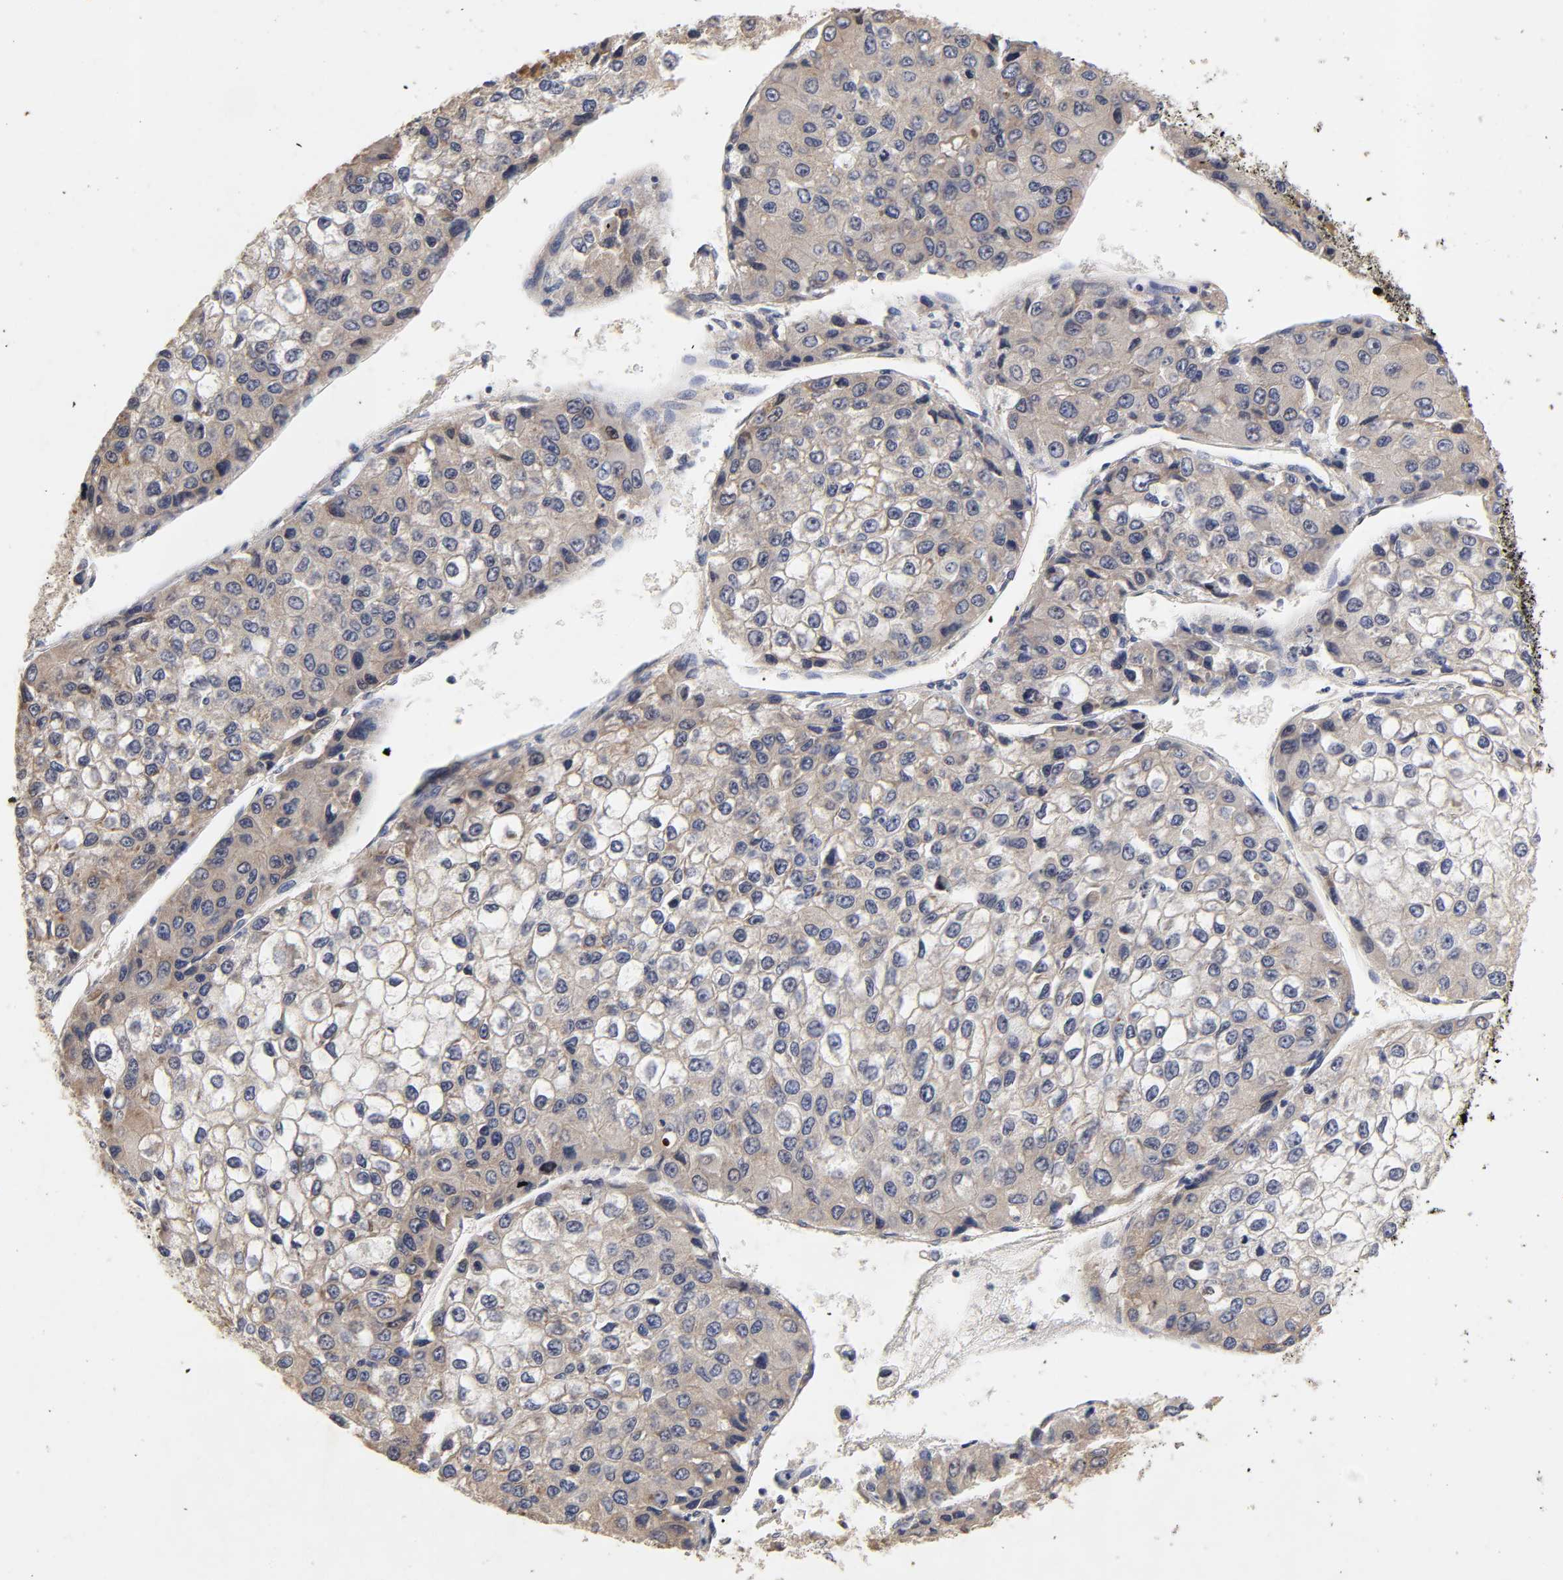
{"staining": {"intensity": "weak", "quantity": ">75%", "location": "cytoplasmic/membranous"}, "tissue": "liver cancer", "cell_type": "Tumor cells", "image_type": "cancer", "snomed": [{"axis": "morphology", "description": "Carcinoma, Hepatocellular, NOS"}, {"axis": "topography", "description": "Liver"}], "caption": "High-power microscopy captured an IHC histopathology image of liver hepatocellular carcinoma, revealing weak cytoplasmic/membranous expression in about >75% of tumor cells.", "gene": "RPS29", "patient": {"sex": "female", "age": 66}}